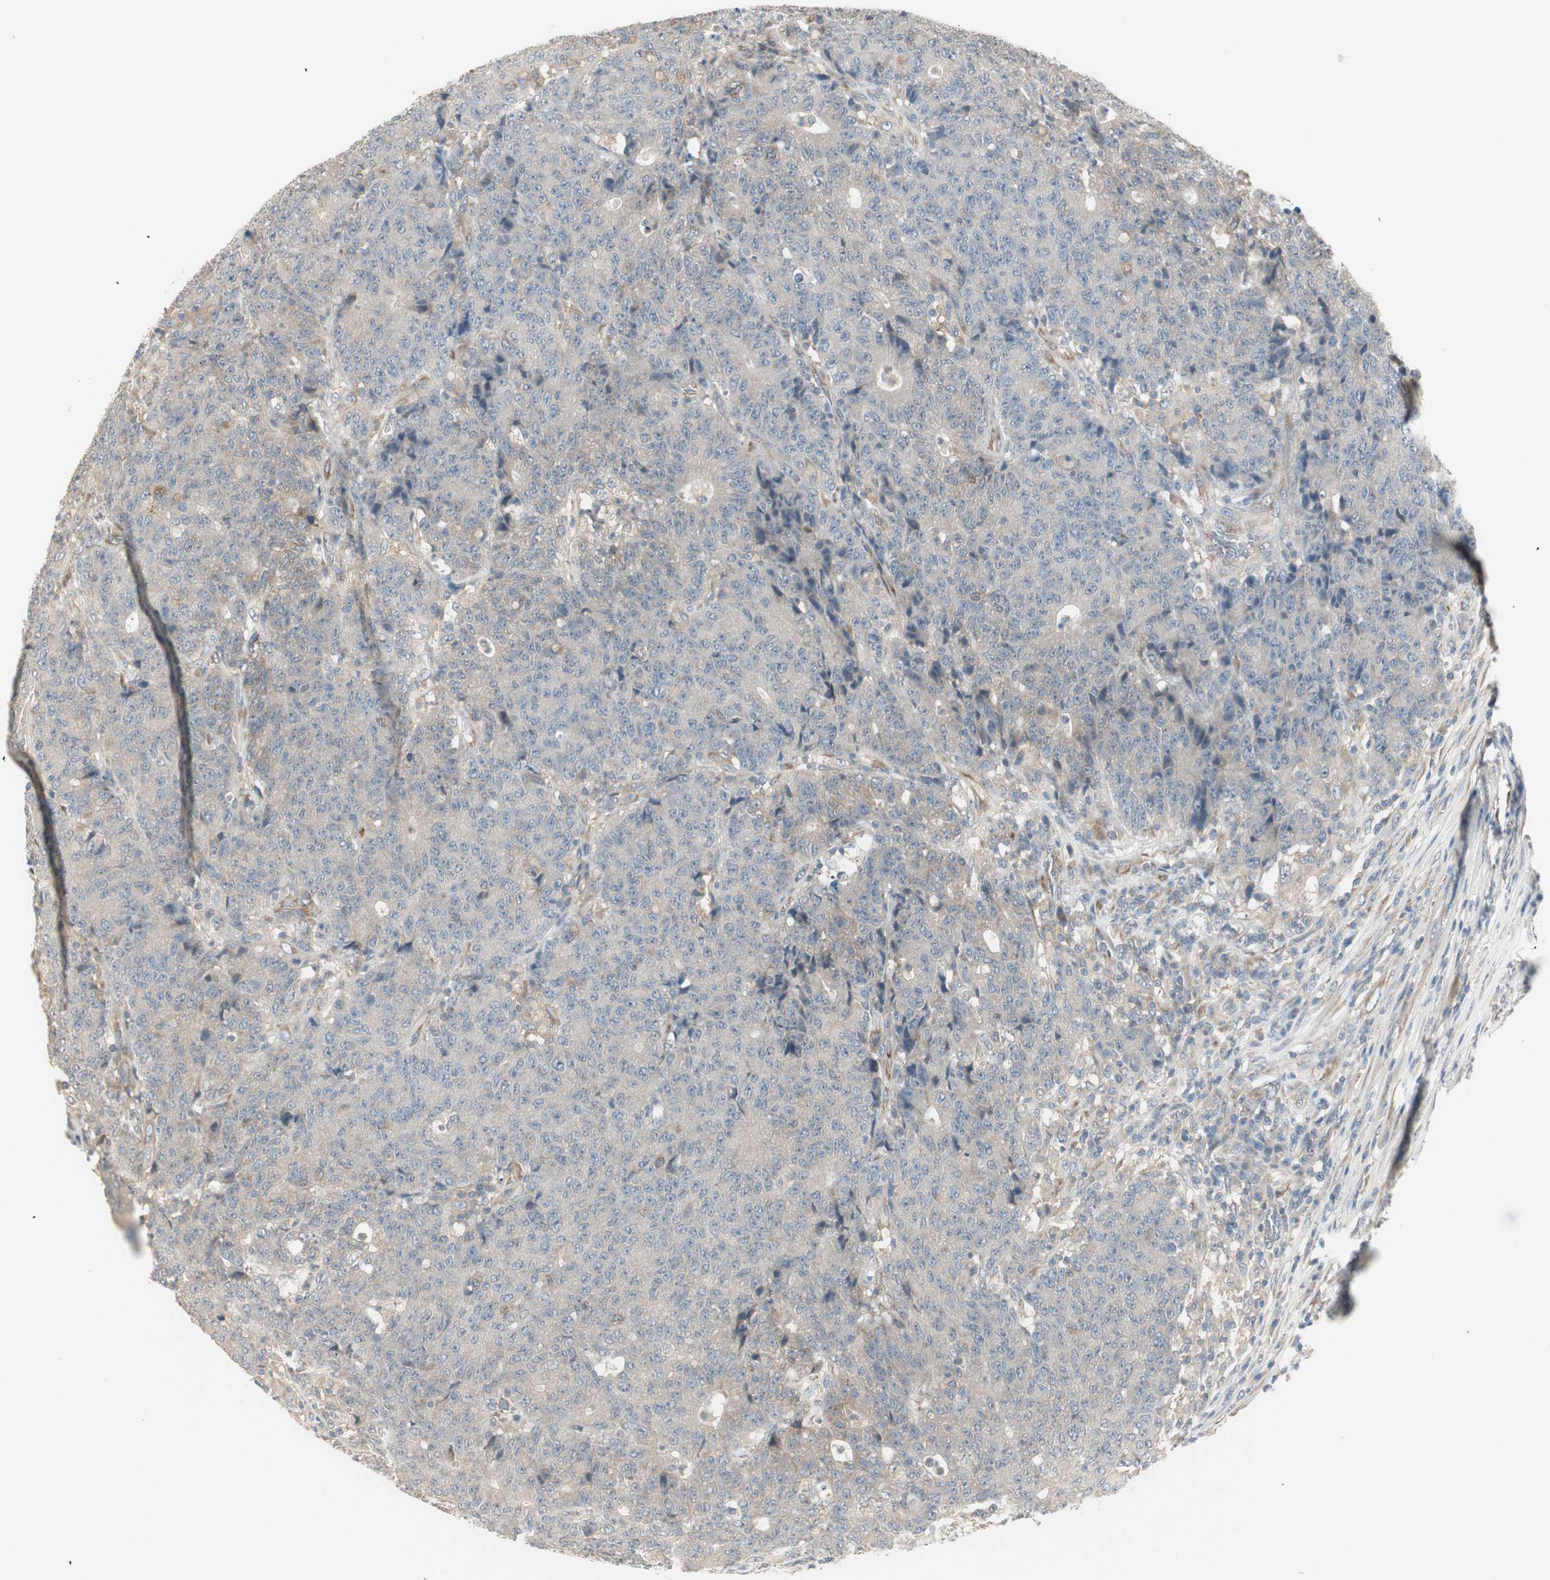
{"staining": {"intensity": "weak", "quantity": ">75%", "location": "cytoplasmic/membranous"}, "tissue": "colorectal cancer", "cell_type": "Tumor cells", "image_type": "cancer", "snomed": [{"axis": "morphology", "description": "Normal tissue, NOS"}, {"axis": "morphology", "description": "Adenocarcinoma, NOS"}, {"axis": "topography", "description": "Colon"}], "caption": "High-power microscopy captured an immunohistochemistry micrograph of colorectal cancer (adenocarcinoma), revealing weak cytoplasmic/membranous expression in approximately >75% of tumor cells. The staining was performed using DAB (3,3'-diaminobenzidine) to visualize the protein expression in brown, while the nuclei were stained in blue with hematoxylin (Magnification: 20x).", "gene": "ZFP36", "patient": {"sex": "female", "age": 75}}